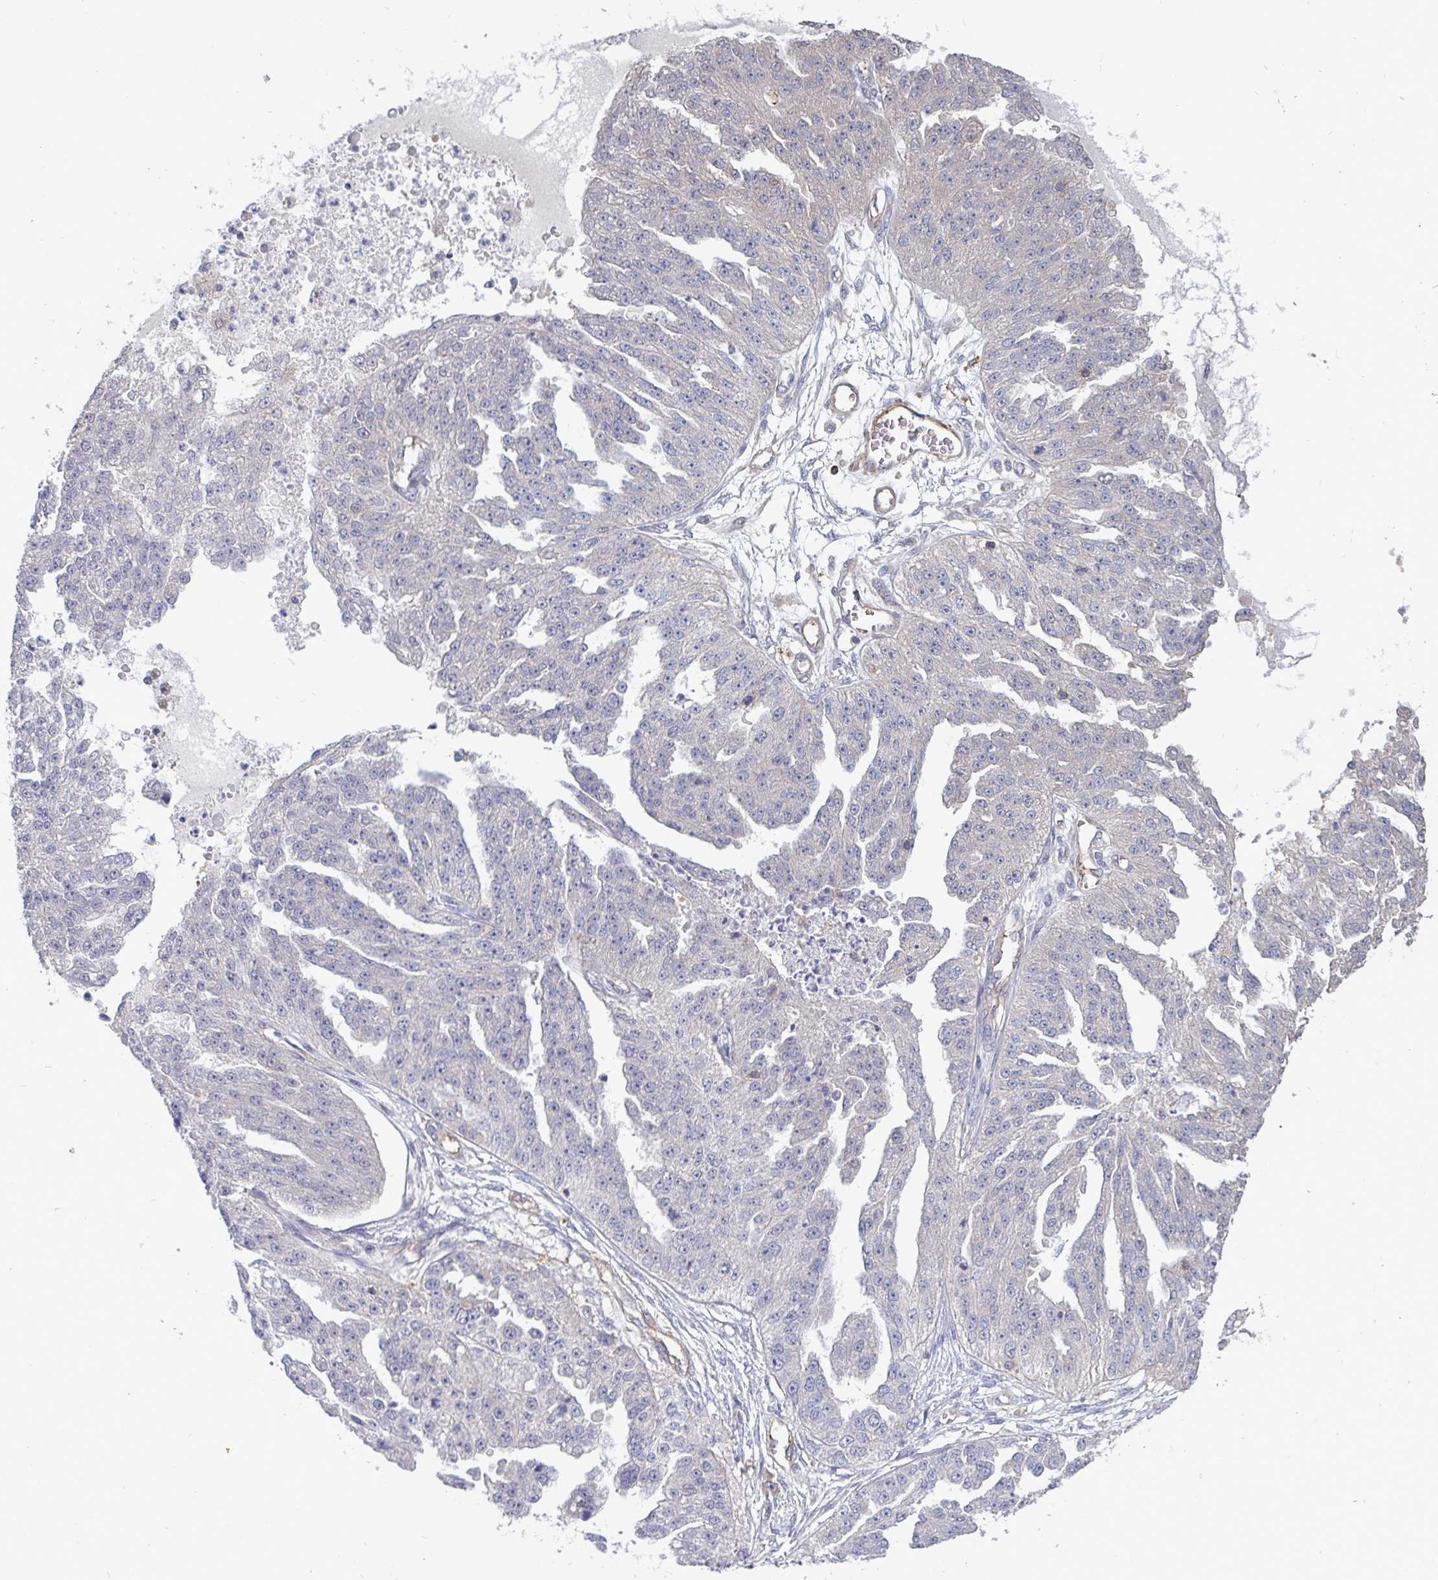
{"staining": {"intensity": "negative", "quantity": "none", "location": "none"}, "tissue": "ovarian cancer", "cell_type": "Tumor cells", "image_type": "cancer", "snomed": [{"axis": "morphology", "description": "Cystadenocarcinoma, serous, NOS"}, {"axis": "topography", "description": "Ovary"}], "caption": "Ovarian serous cystadenocarcinoma stained for a protein using immunohistochemistry (IHC) demonstrates no positivity tumor cells.", "gene": "ISCU", "patient": {"sex": "female", "age": 58}}